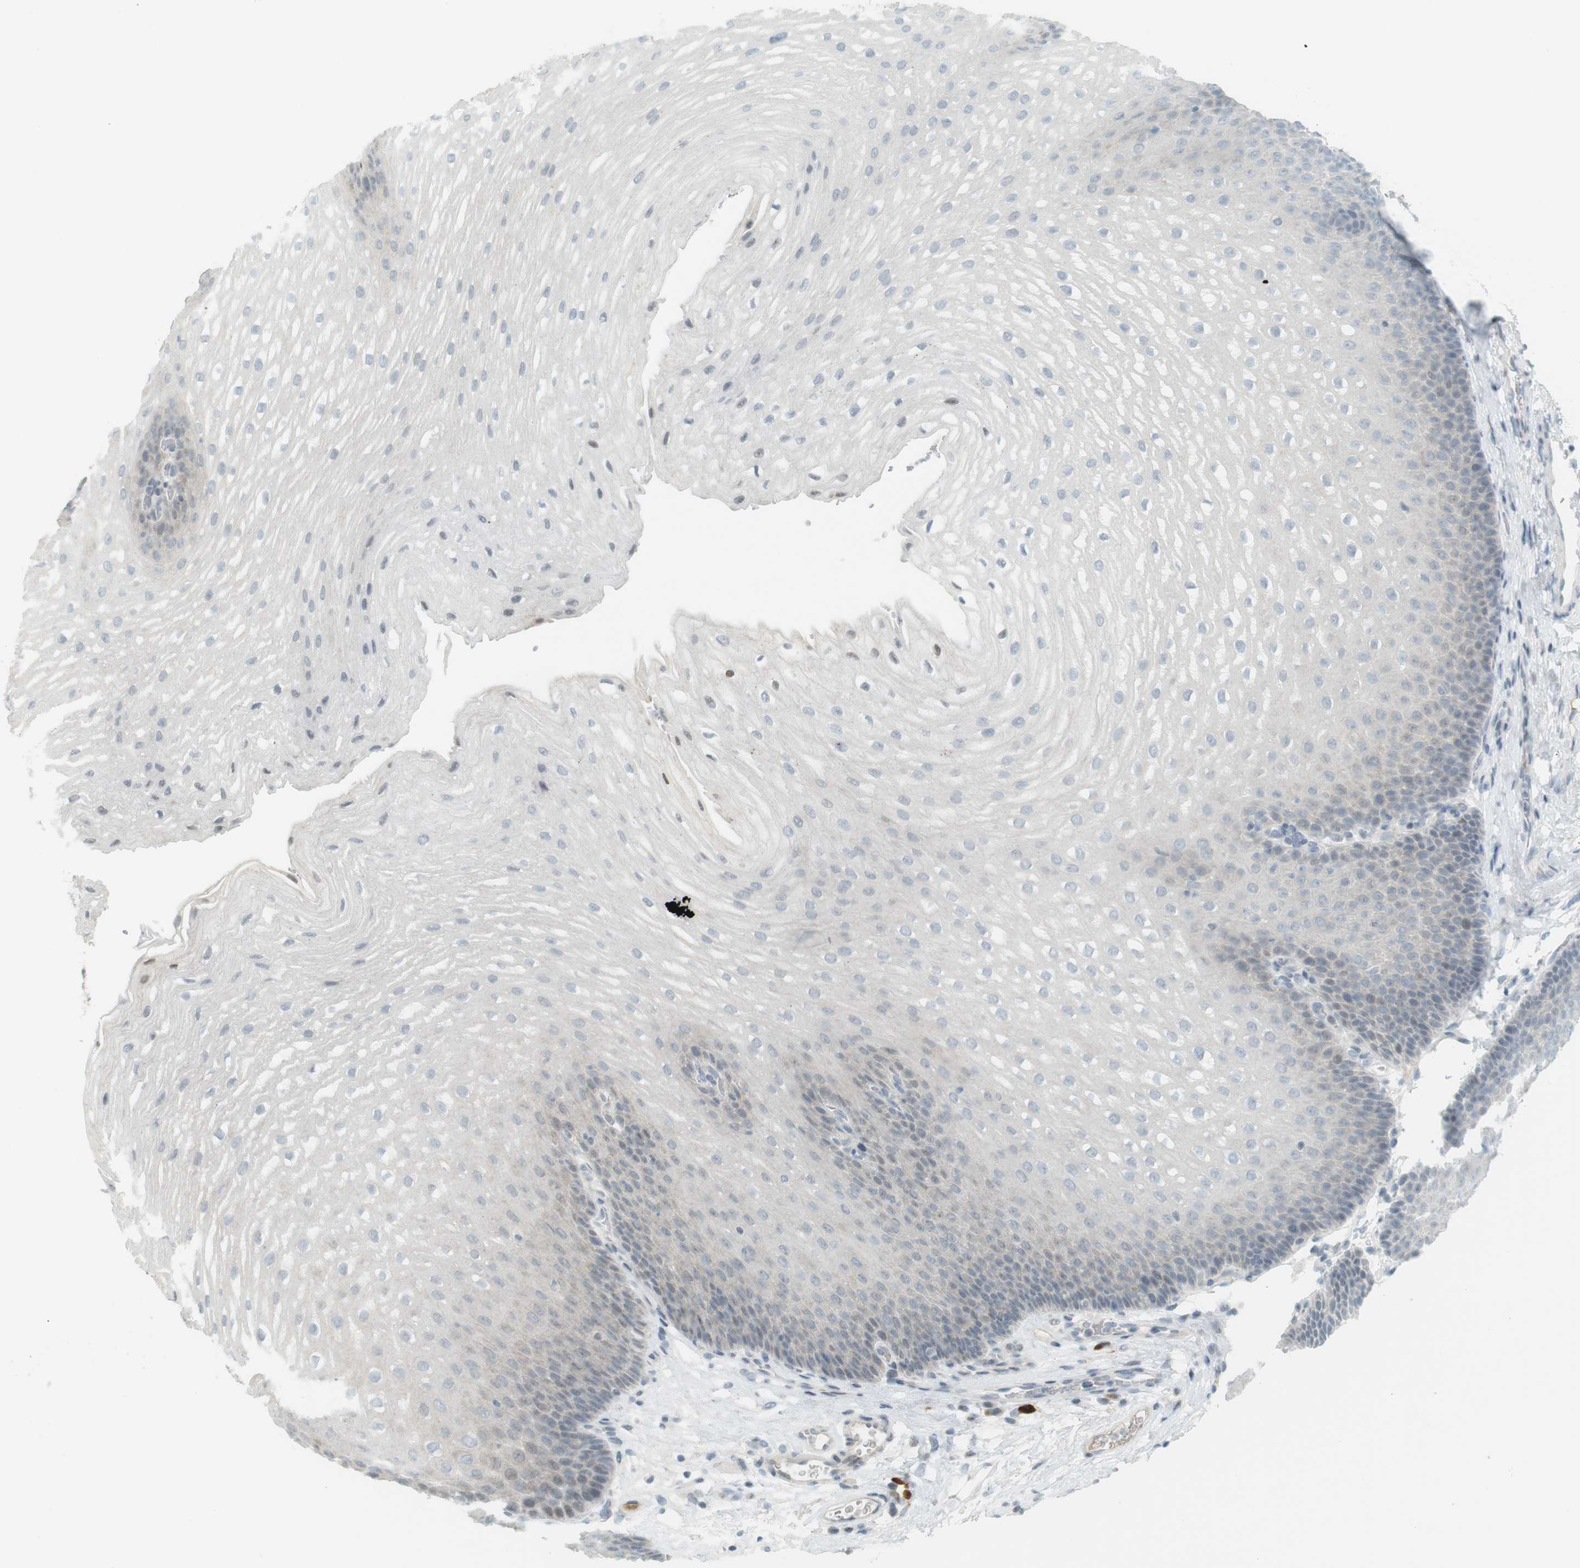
{"staining": {"intensity": "weak", "quantity": "<25%", "location": "nuclear"}, "tissue": "esophagus", "cell_type": "Squamous epithelial cells", "image_type": "normal", "snomed": [{"axis": "morphology", "description": "Normal tissue, NOS"}, {"axis": "topography", "description": "Esophagus"}], "caption": "Immunohistochemistry micrograph of unremarkable esophagus: human esophagus stained with DAB (3,3'-diaminobenzidine) exhibits no significant protein staining in squamous epithelial cells.", "gene": "DMC1", "patient": {"sex": "male", "age": 48}}